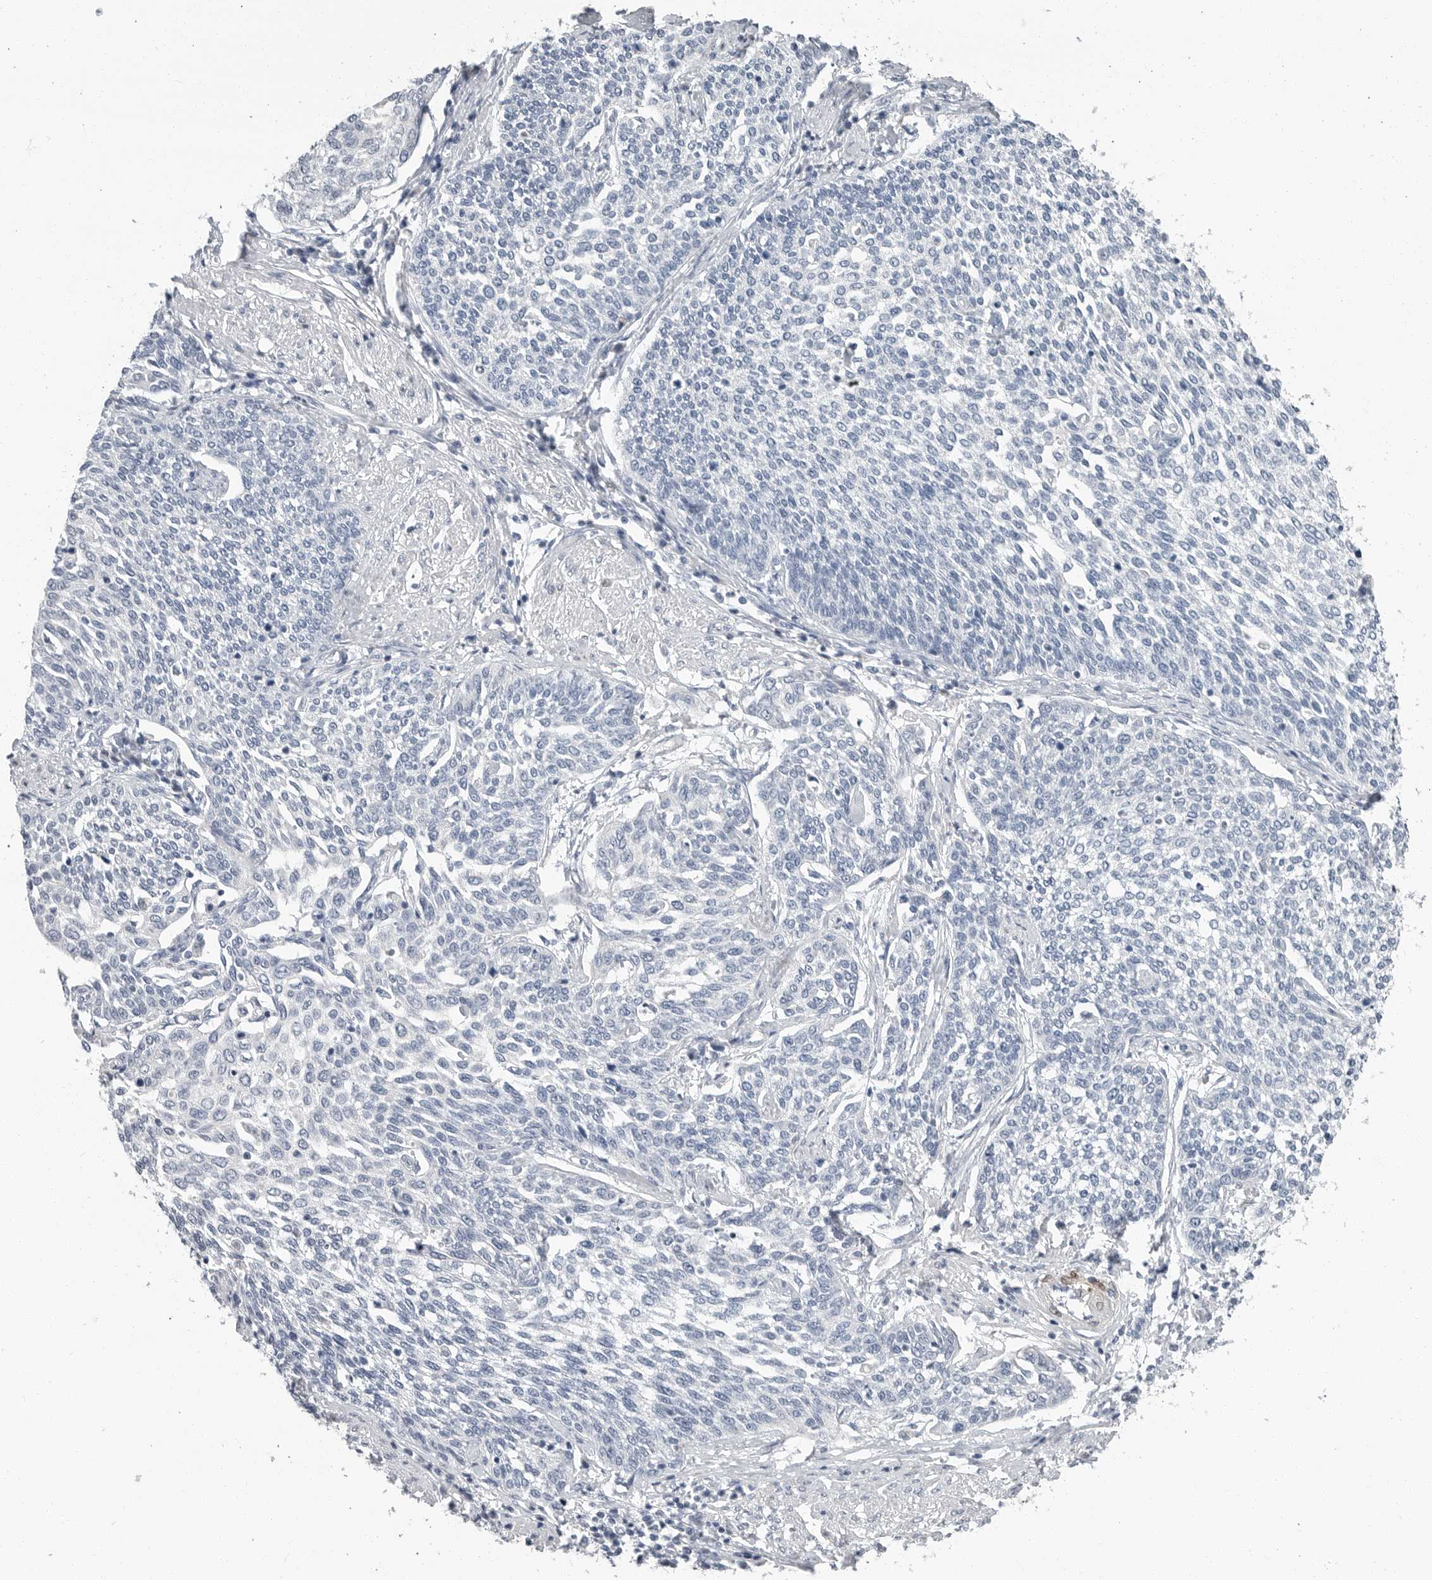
{"staining": {"intensity": "negative", "quantity": "none", "location": "none"}, "tissue": "cervical cancer", "cell_type": "Tumor cells", "image_type": "cancer", "snomed": [{"axis": "morphology", "description": "Squamous cell carcinoma, NOS"}, {"axis": "topography", "description": "Cervix"}], "caption": "Image shows no protein expression in tumor cells of squamous cell carcinoma (cervical) tissue. (Stains: DAB immunohistochemistry (IHC) with hematoxylin counter stain, Microscopy: brightfield microscopy at high magnification).", "gene": "PLN", "patient": {"sex": "female", "age": 34}}